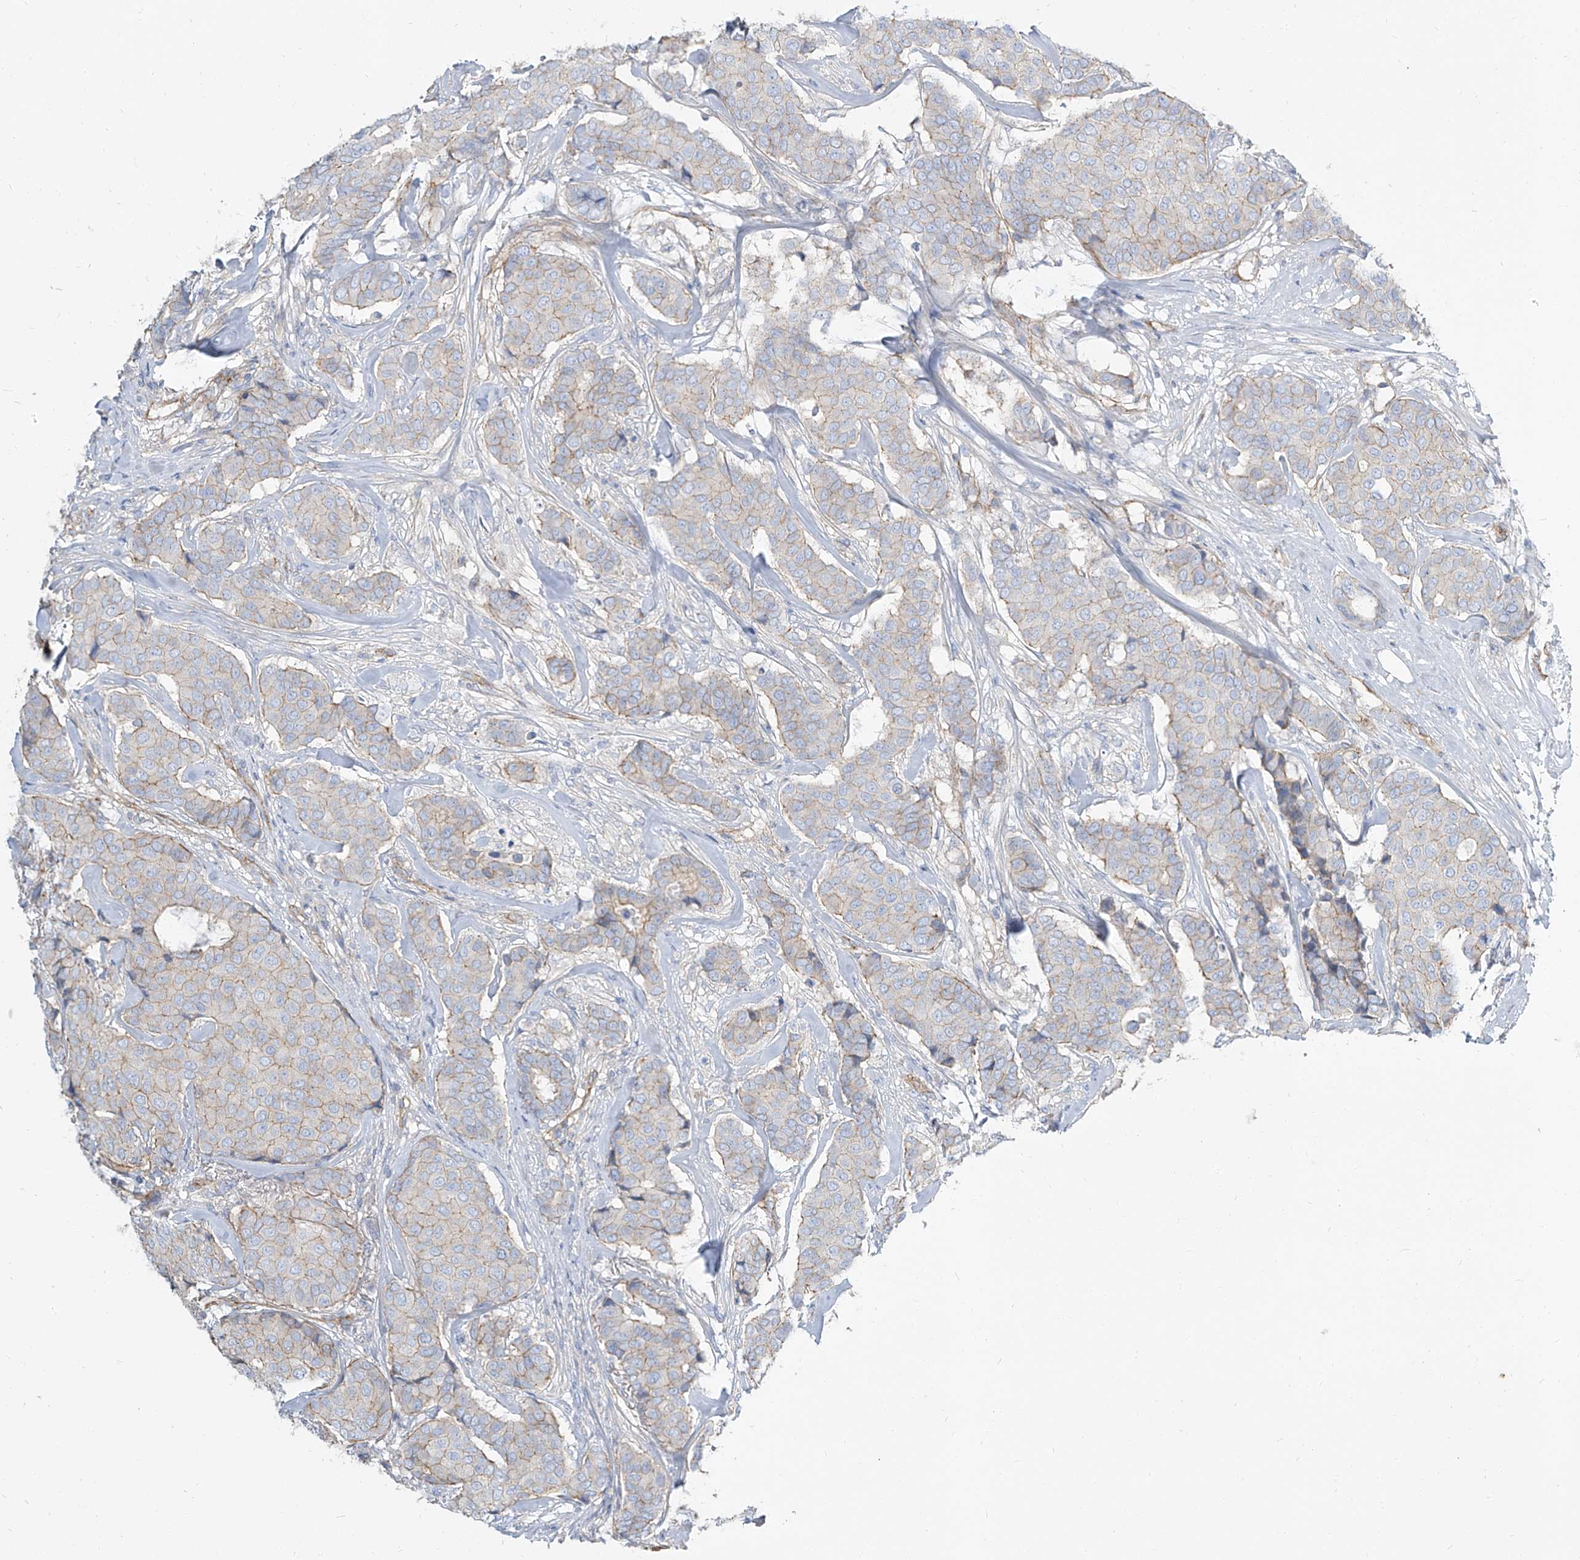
{"staining": {"intensity": "weak", "quantity": "25%-75%", "location": "cytoplasmic/membranous"}, "tissue": "breast cancer", "cell_type": "Tumor cells", "image_type": "cancer", "snomed": [{"axis": "morphology", "description": "Duct carcinoma"}, {"axis": "topography", "description": "Breast"}], "caption": "Protein positivity by immunohistochemistry reveals weak cytoplasmic/membranous expression in approximately 25%-75% of tumor cells in breast cancer. Immunohistochemistry stains the protein of interest in brown and the nuclei are stained blue.", "gene": "TXLNB", "patient": {"sex": "female", "age": 75}}